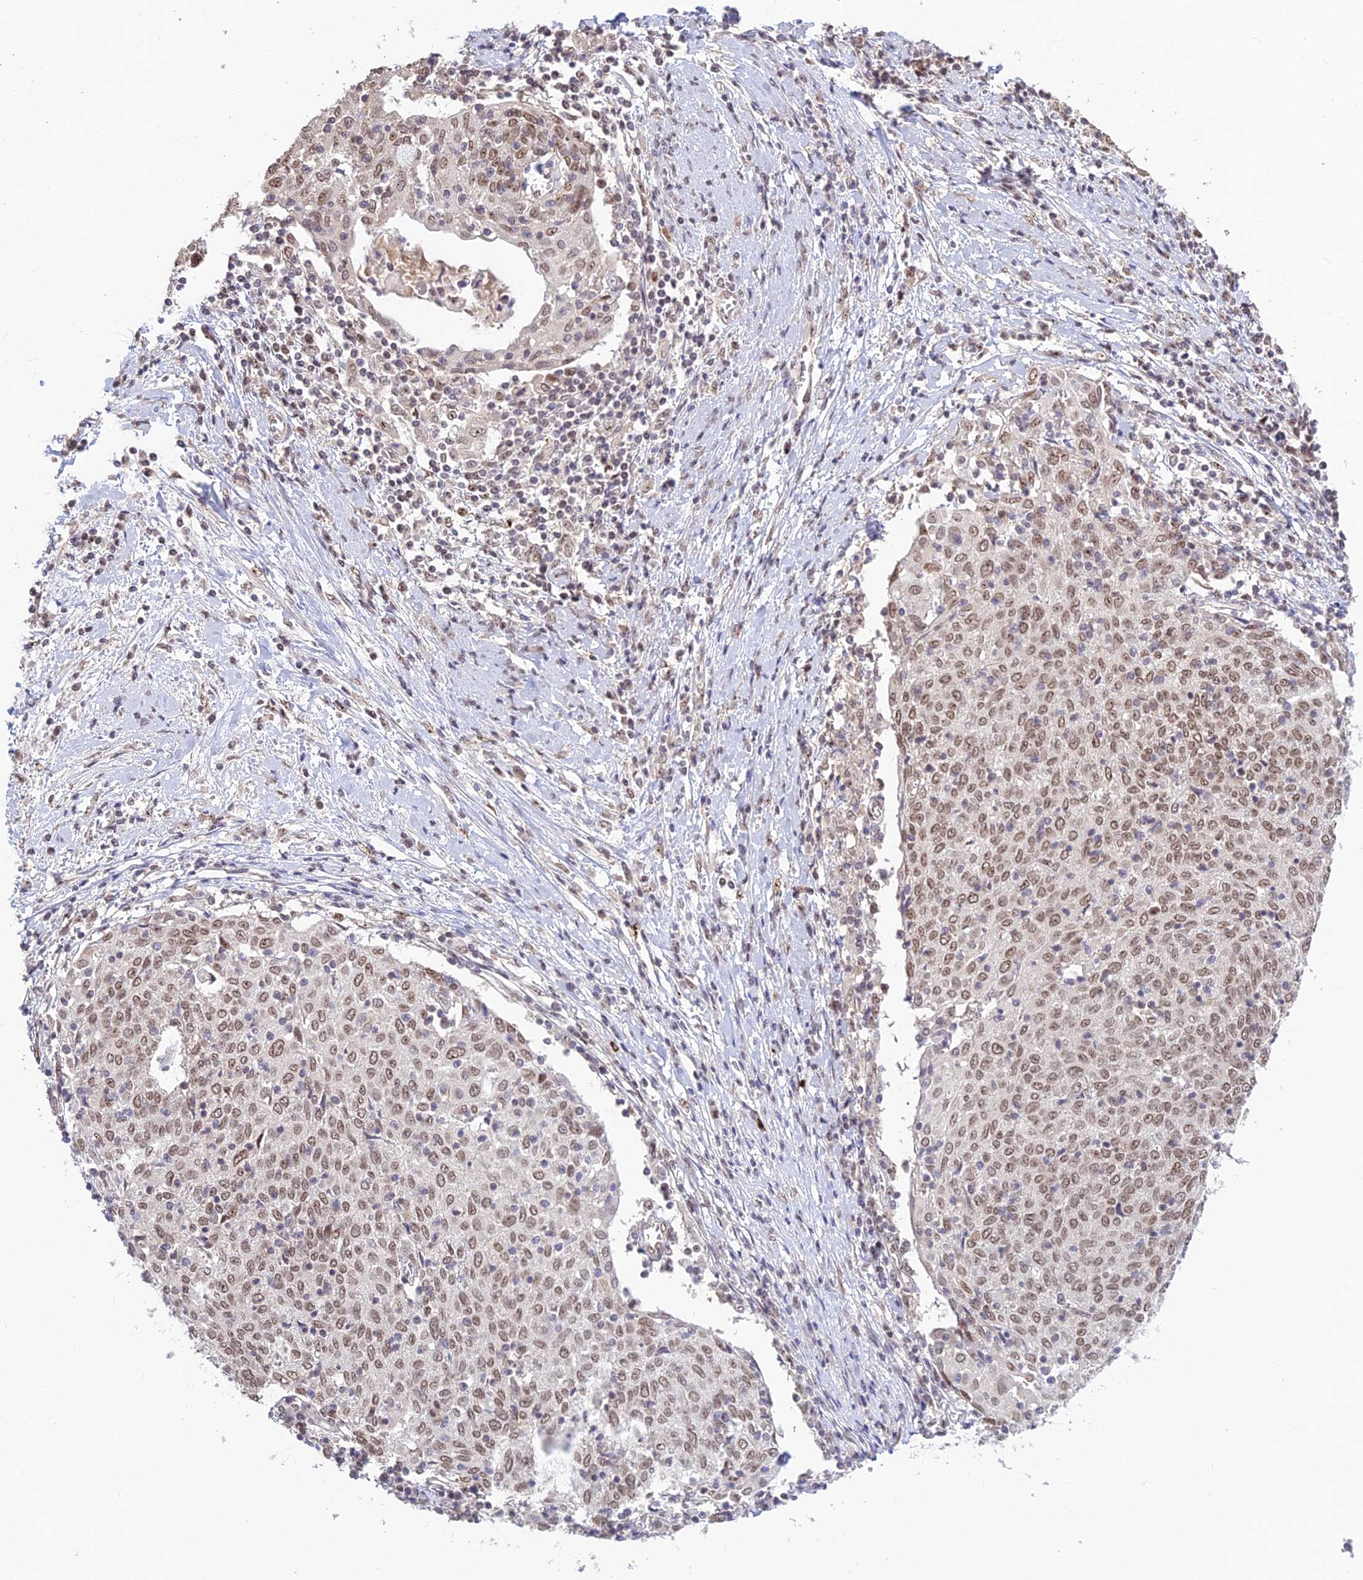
{"staining": {"intensity": "weak", "quantity": ">75%", "location": "nuclear"}, "tissue": "cervical cancer", "cell_type": "Tumor cells", "image_type": "cancer", "snomed": [{"axis": "morphology", "description": "Squamous cell carcinoma, NOS"}, {"axis": "topography", "description": "Cervix"}], "caption": "Approximately >75% of tumor cells in cervical cancer (squamous cell carcinoma) show weak nuclear protein staining as visualized by brown immunohistochemical staining.", "gene": "POLR1G", "patient": {"sex": "female", "age": 52}}